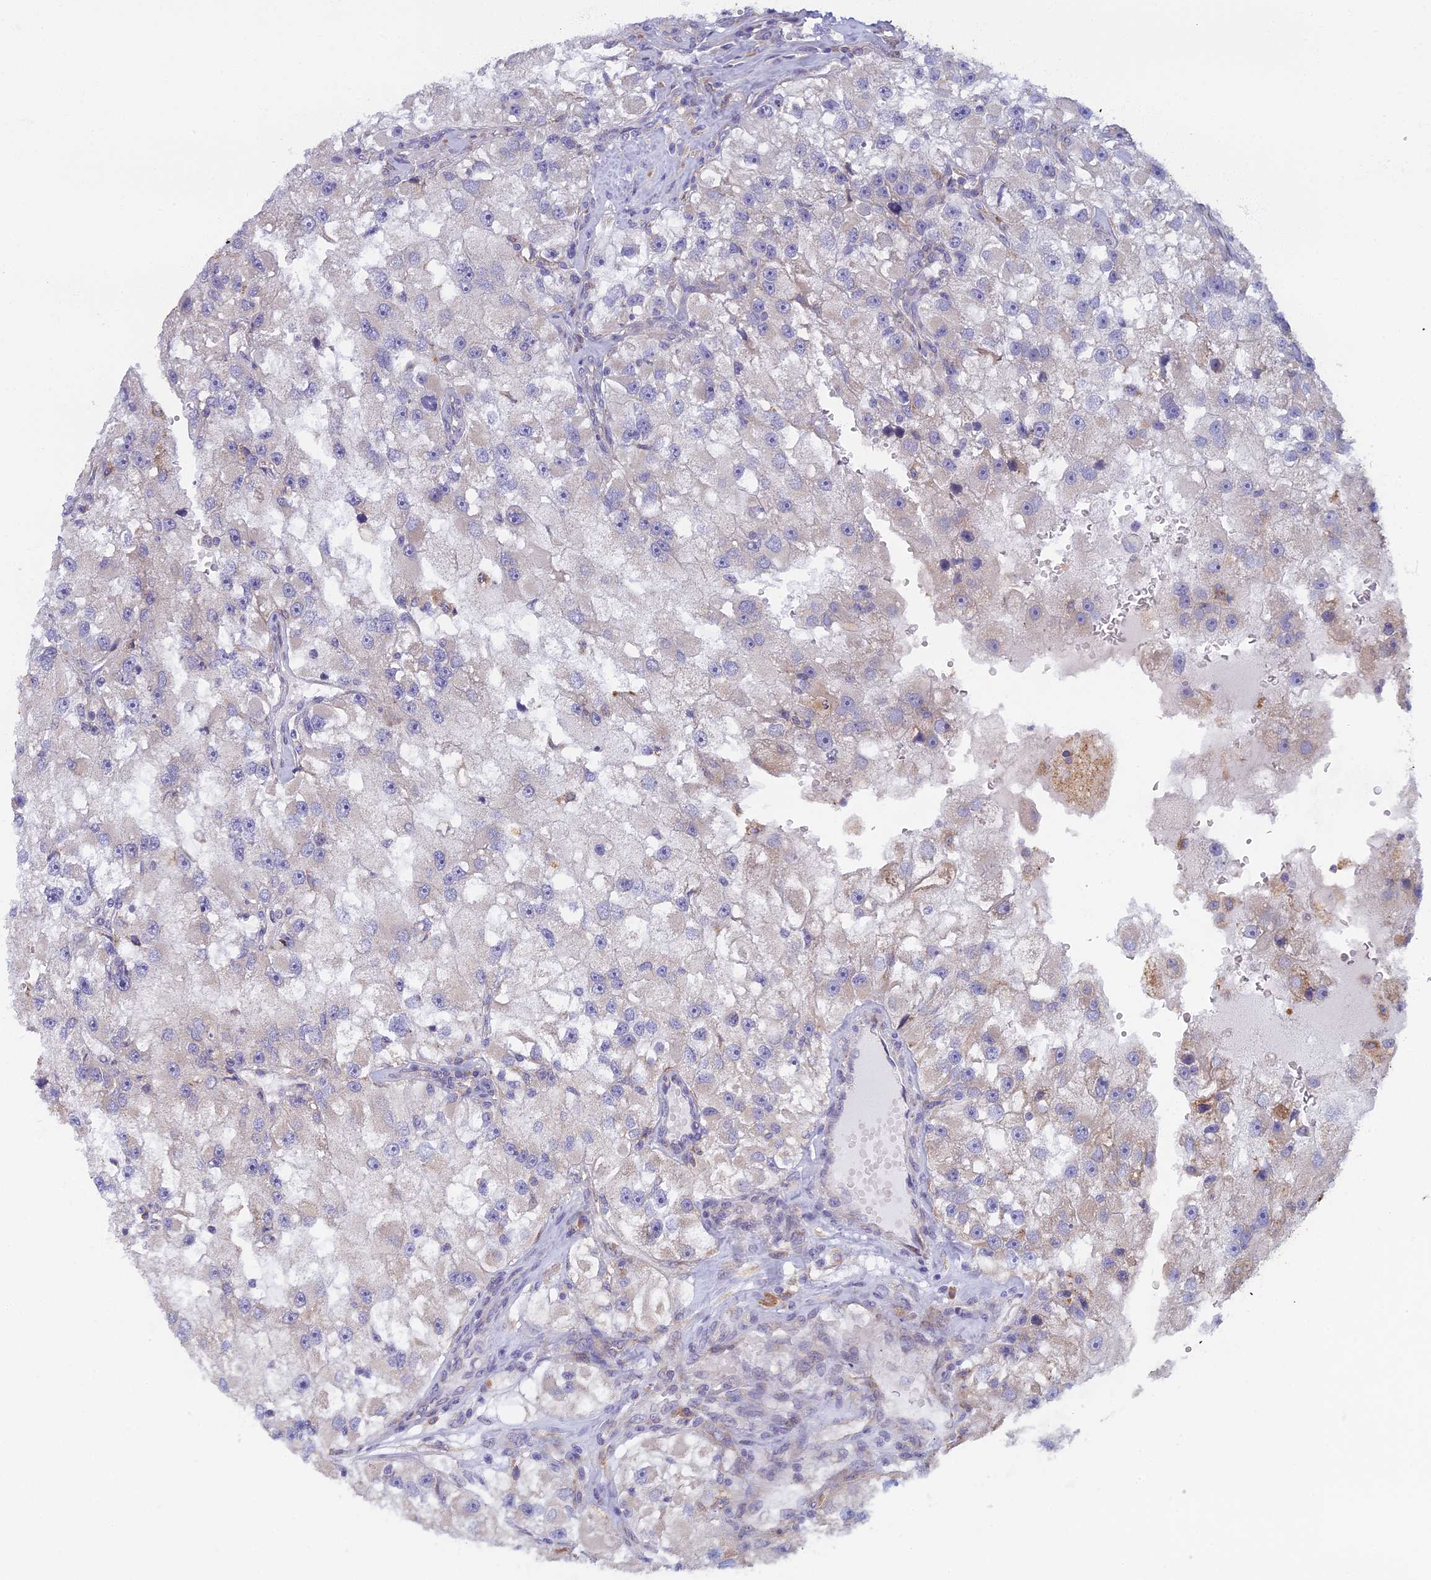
{"staining": {"intensity": "negative", "quantity": "none", "location": "none"}, "tissue": "renal cancer", "cell_type": "Tumor cells", "image_type": "cancer", "snomed": [{"axis": "morphology", "description": "Adenocarcinoma, NOS"}, {"axis": "topography", "description": "Kidney"}], "caption": "High magnification brightfield microscopy of renal cancer (adenocarcinoma) stained with DAB (brown) and counterstained with hematoxylin (blue): tumor cells show no significant staining.", "gene": "DDX51", "patient": {"sex": "male", "age": 63}}